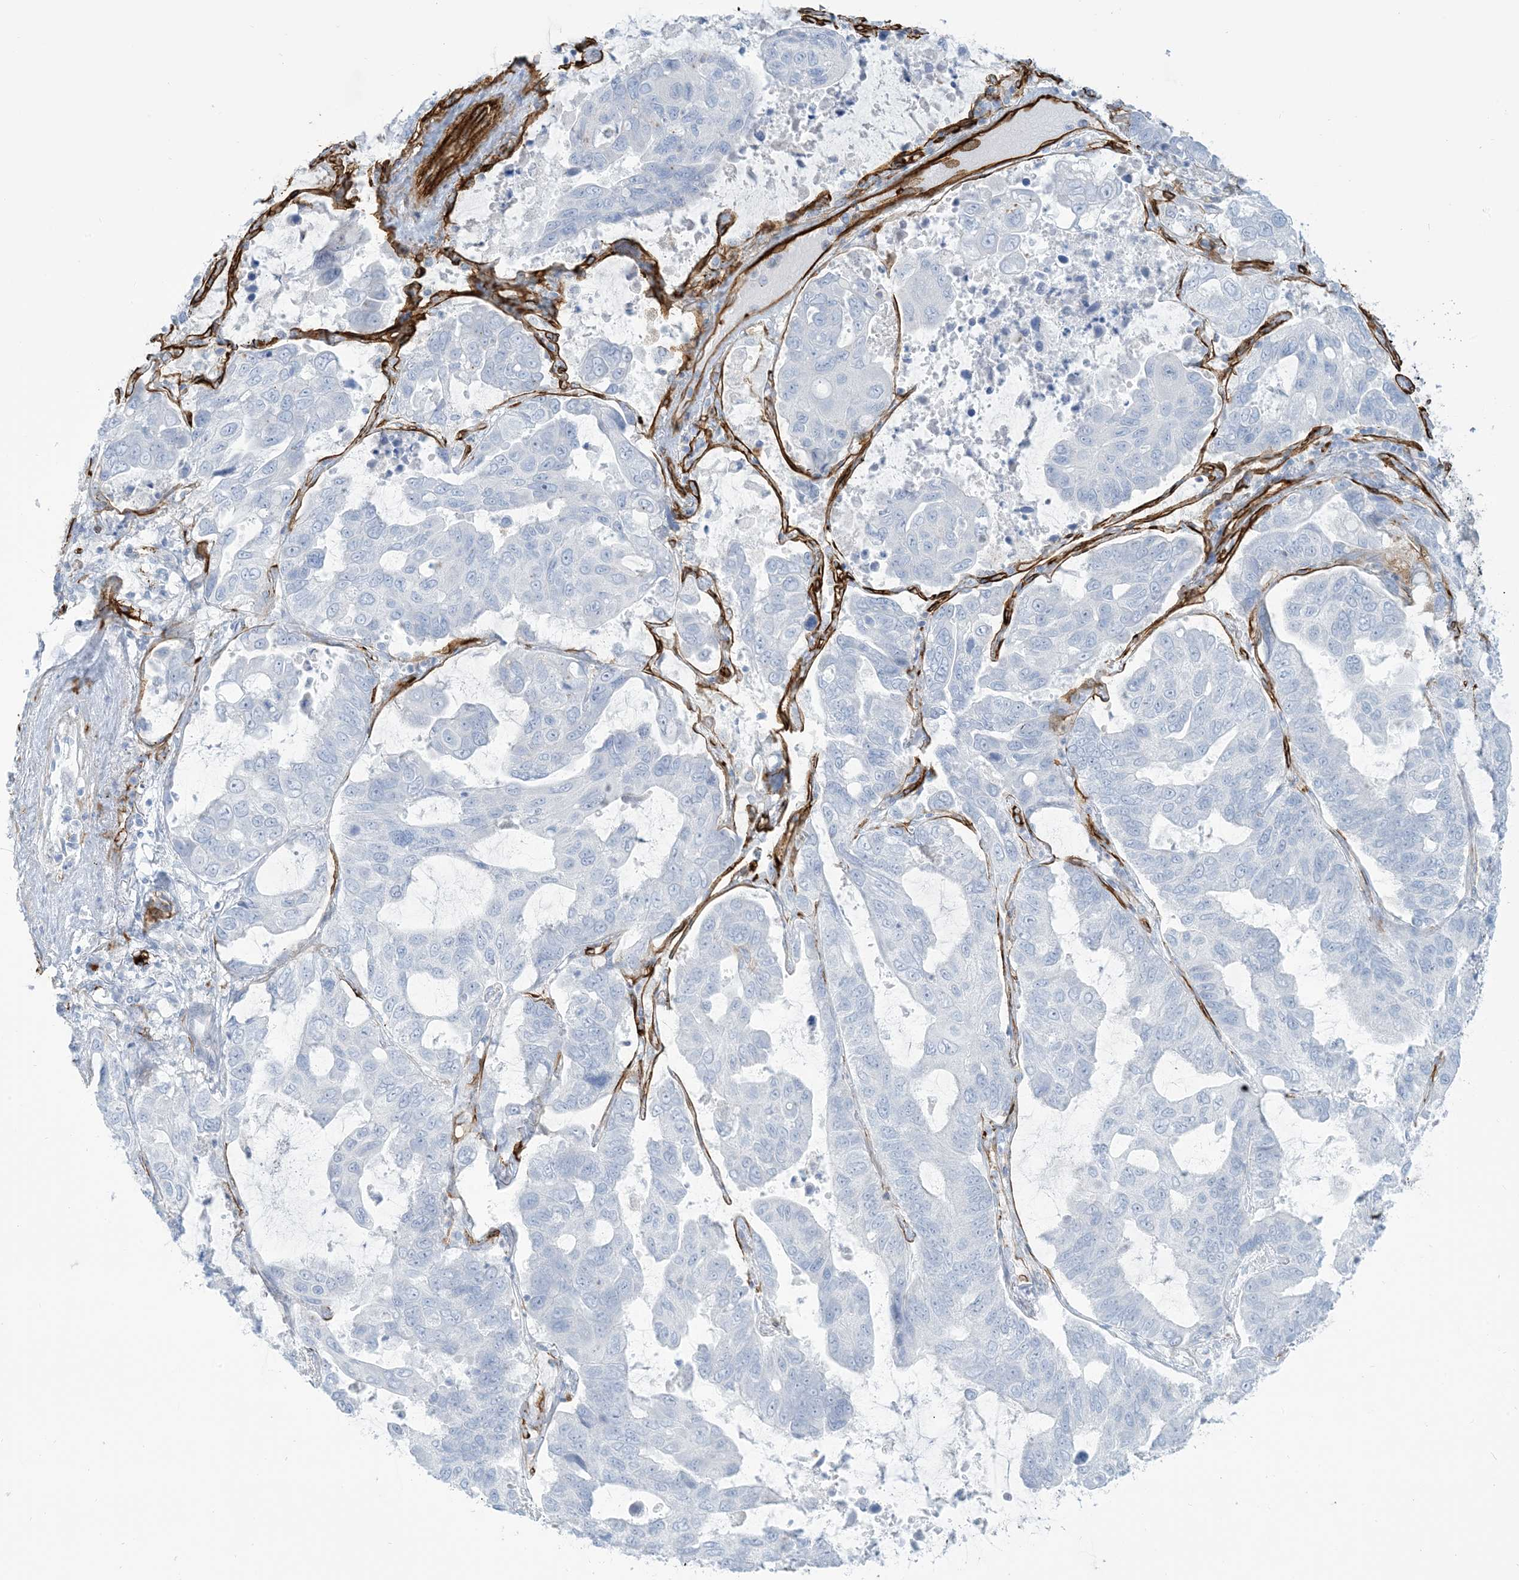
{"staining": {"intensity": "negative", "quantity": "none", "location": "none"}, "tissue": "lung cancer", "cell_type": "Tumor cells", "image_type": "cancer", "snomed": [{"axis": "morphology", "description": "Adenocarcinoma, NOS"}, {"axis": "topography", "description": "Lung"}], "caption": "IHC histopathology image of neoplastic tissue: human lung adenocarcinoma stained with DAB displays no significant protein staining in tumor cells.", "gene": "EPS8L3", "patient": {"sex": "male", "age": 64}}